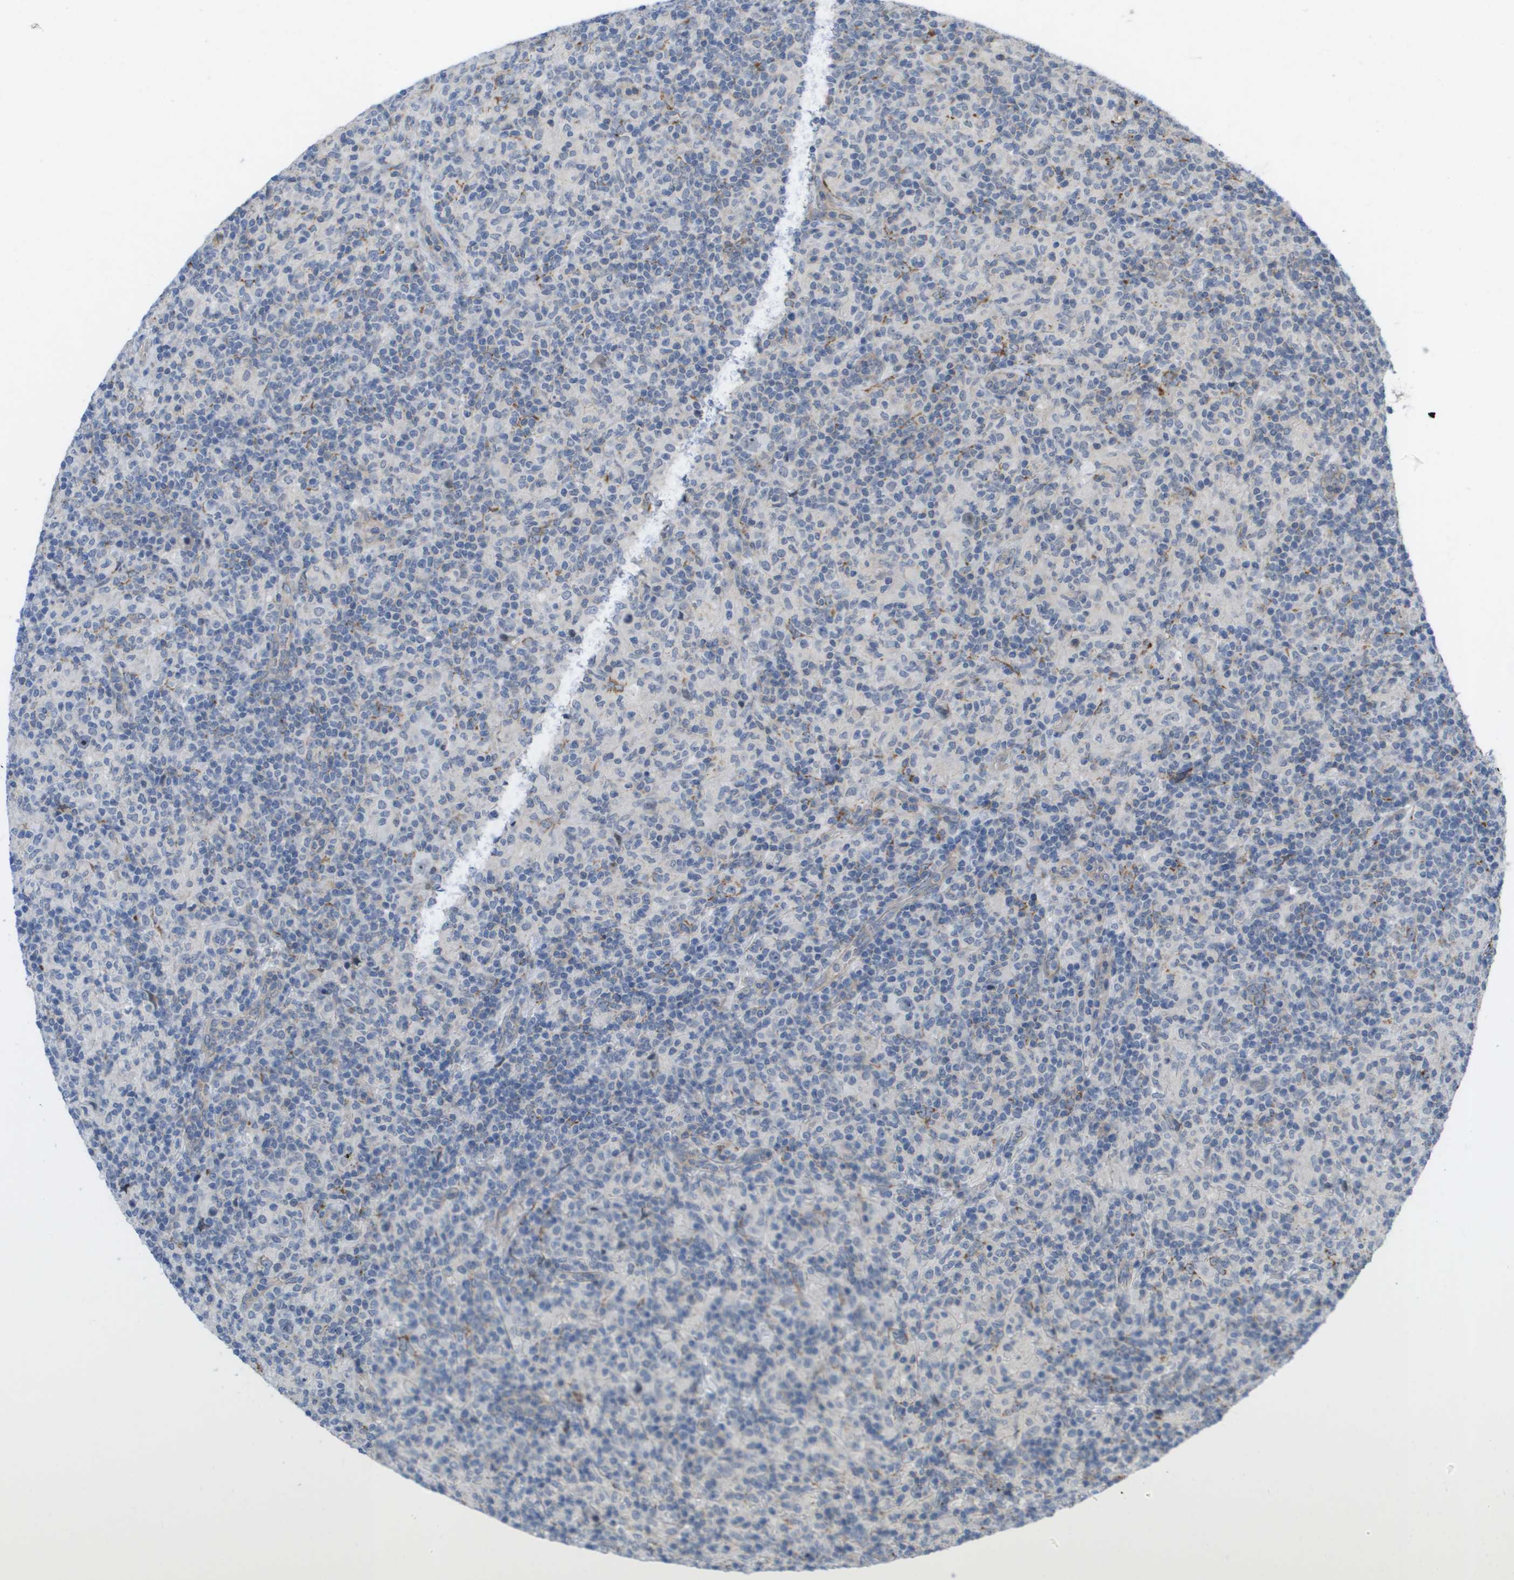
{"staining": {"intensity": "negative", "quantity": "none", "location": "none"}, "tissue": "lymphoma", "cell_type": "Tumor cells", "image_type": "cancer", "snomed": [{"axis": "morphology", "description": "Hodgkin's disease, NOS"}, {"axis": "topography", "description": "Lymph node"}], "caption": "This is an IHC image of Hodgkin's disease. There is no positivity in tumor cells.", "gene": "MTARC2", "patient": {"sex": "male", "age": 70}}